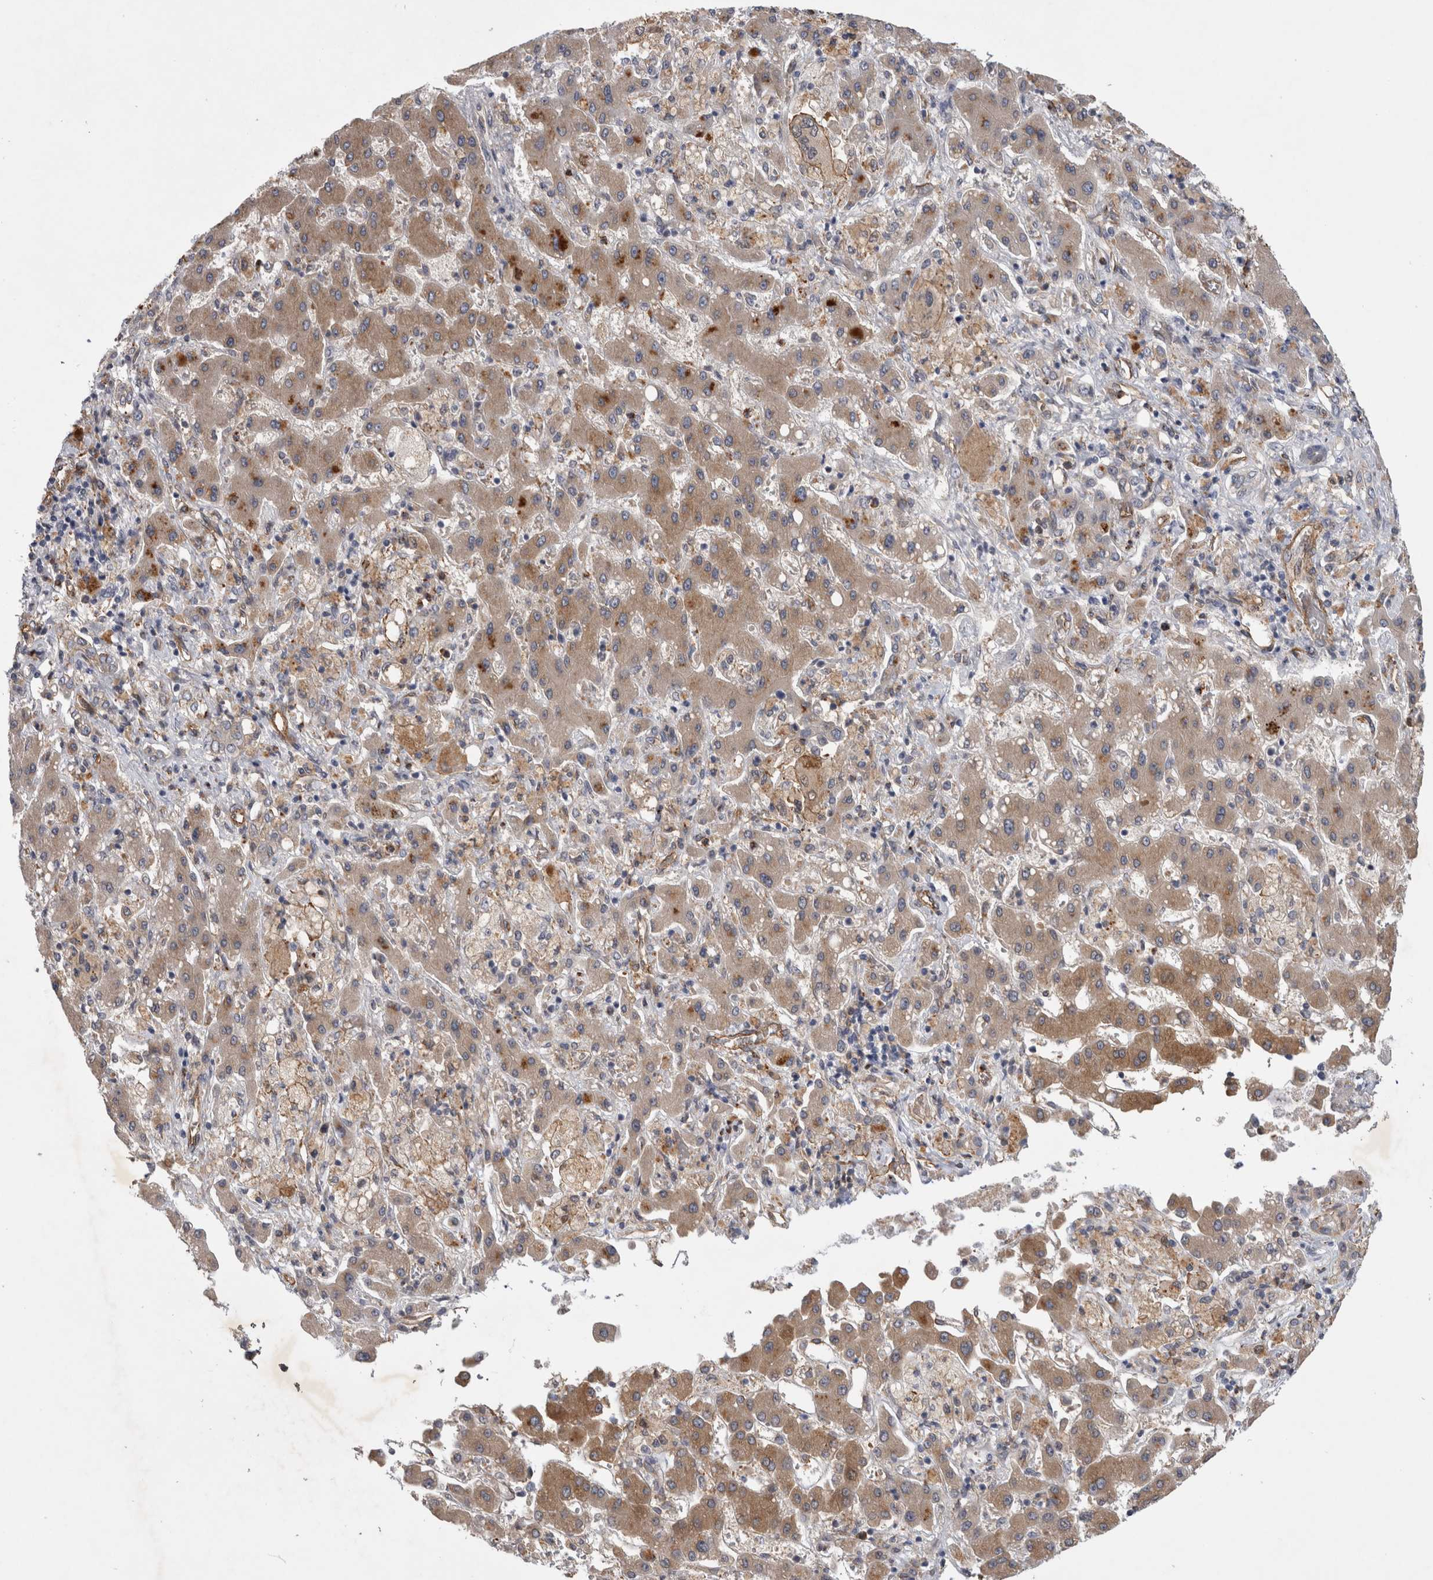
{"staining": {"intensity": "negative", "quantity": "none", "location": "none"}, "tissue": "liver cancer", "cell_type": "Tumor cells", "image_type": "cancer", "snomed": [{"axis": "morphology", "description": "Cholangiocarcinoma"}, {"axis": "topography", "description": "Liver"}], "caption": "This is an immunohistochemistry (IHC) image of human liver cancer. There is no staining in tumor cells.", "gene": "ANKFY1", "patient": {"sex": "male", "age": 50}}